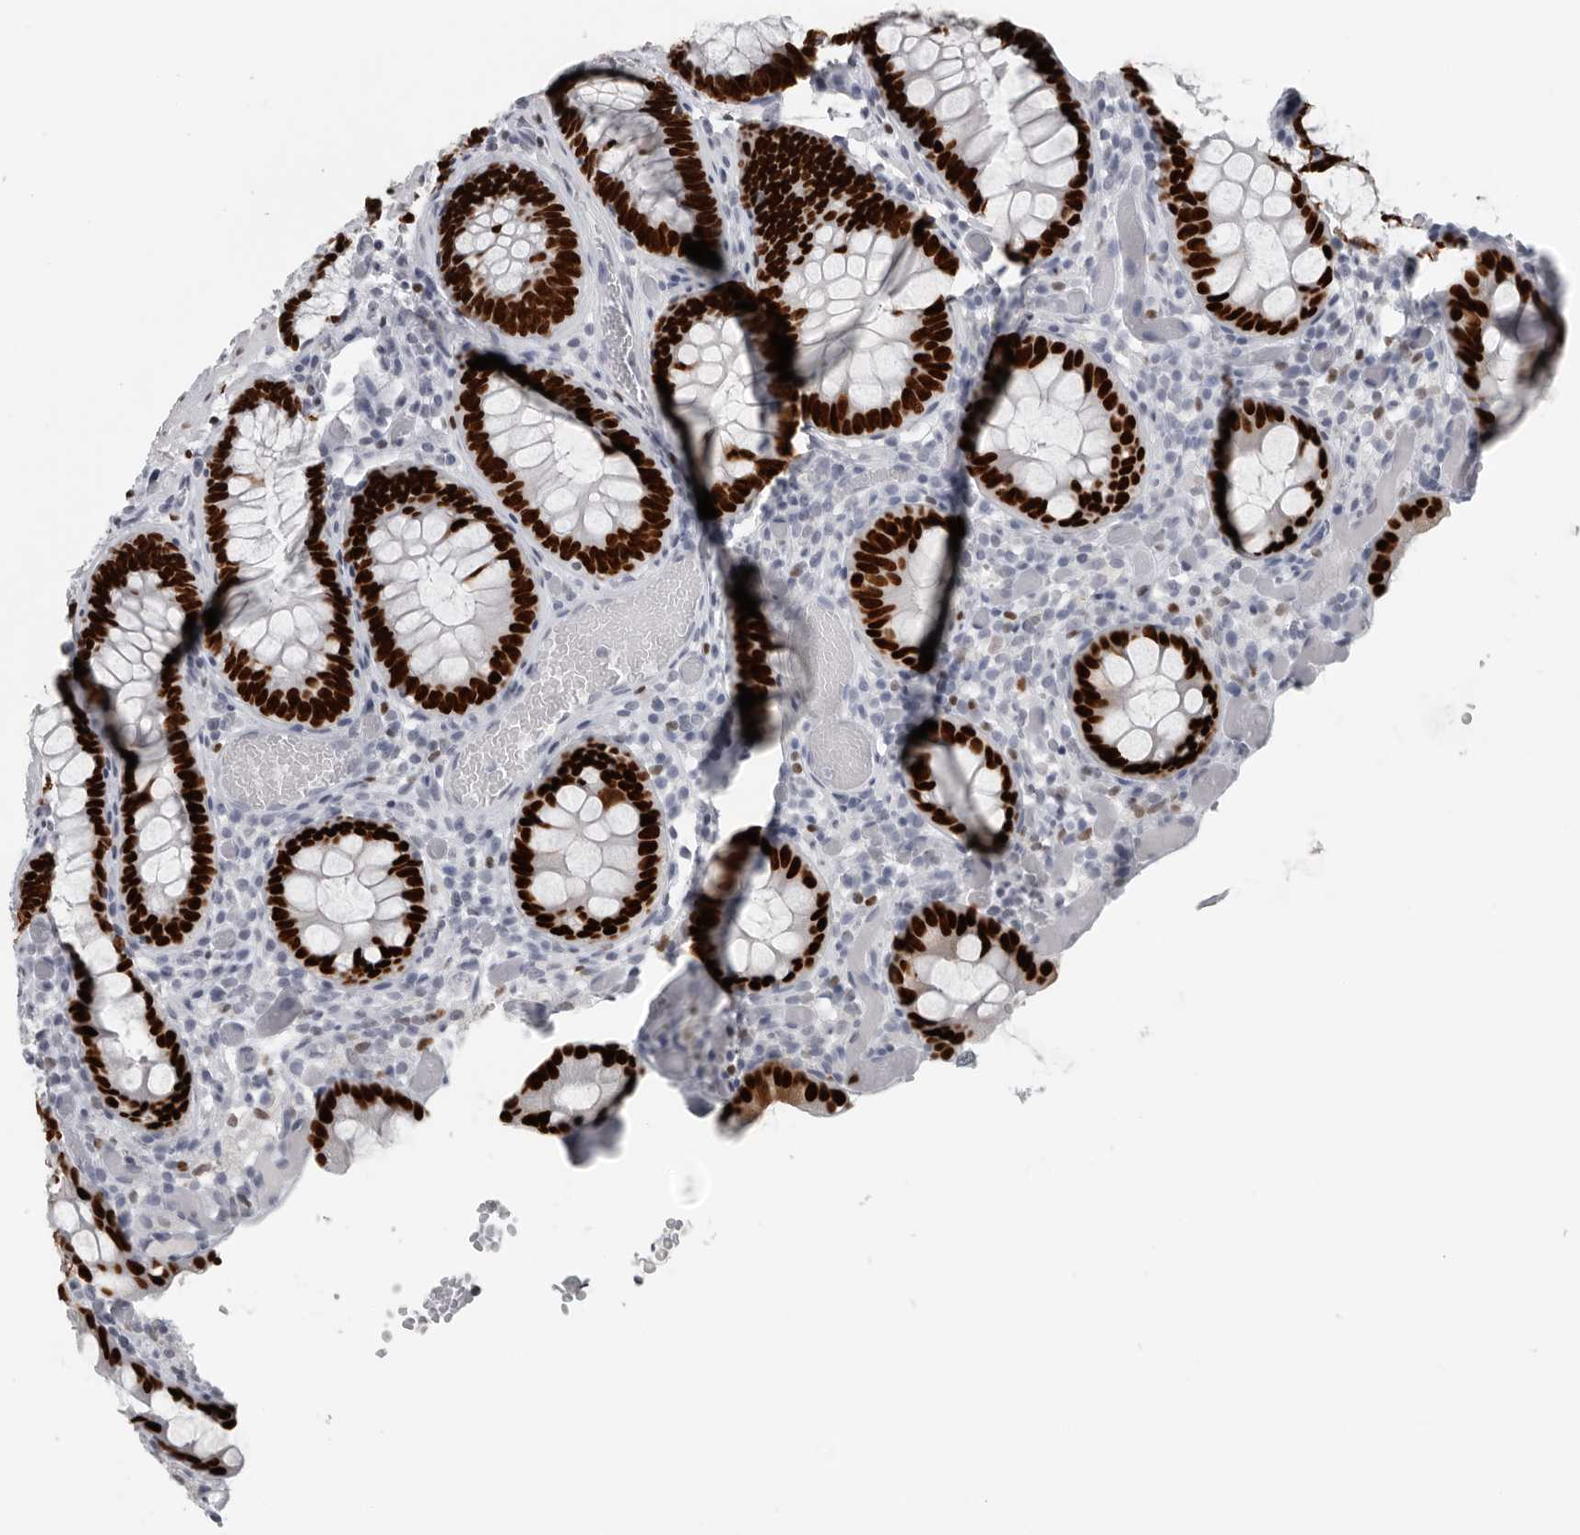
{"staining": {"intensity": "negative", "quantity": "none", "location": "none"}, "tissue": "colon", "cell_type": "Endothelial cells", "image_type": "normal", "snomed": [{"axis": "morphology", "description": "Normal tissue, NOS"}, {"axis": "topography", "description": "Colon"}], "caption": "An immunohistochemistry (IHC) image of benign colon is shown. There is no staining in endothelial cells of colon. (Immunohistochemistry (ihc), brightfield microscopy, high magnification).", "gene": "SATB2", "patient": {"sex": "male", "age": 14}}